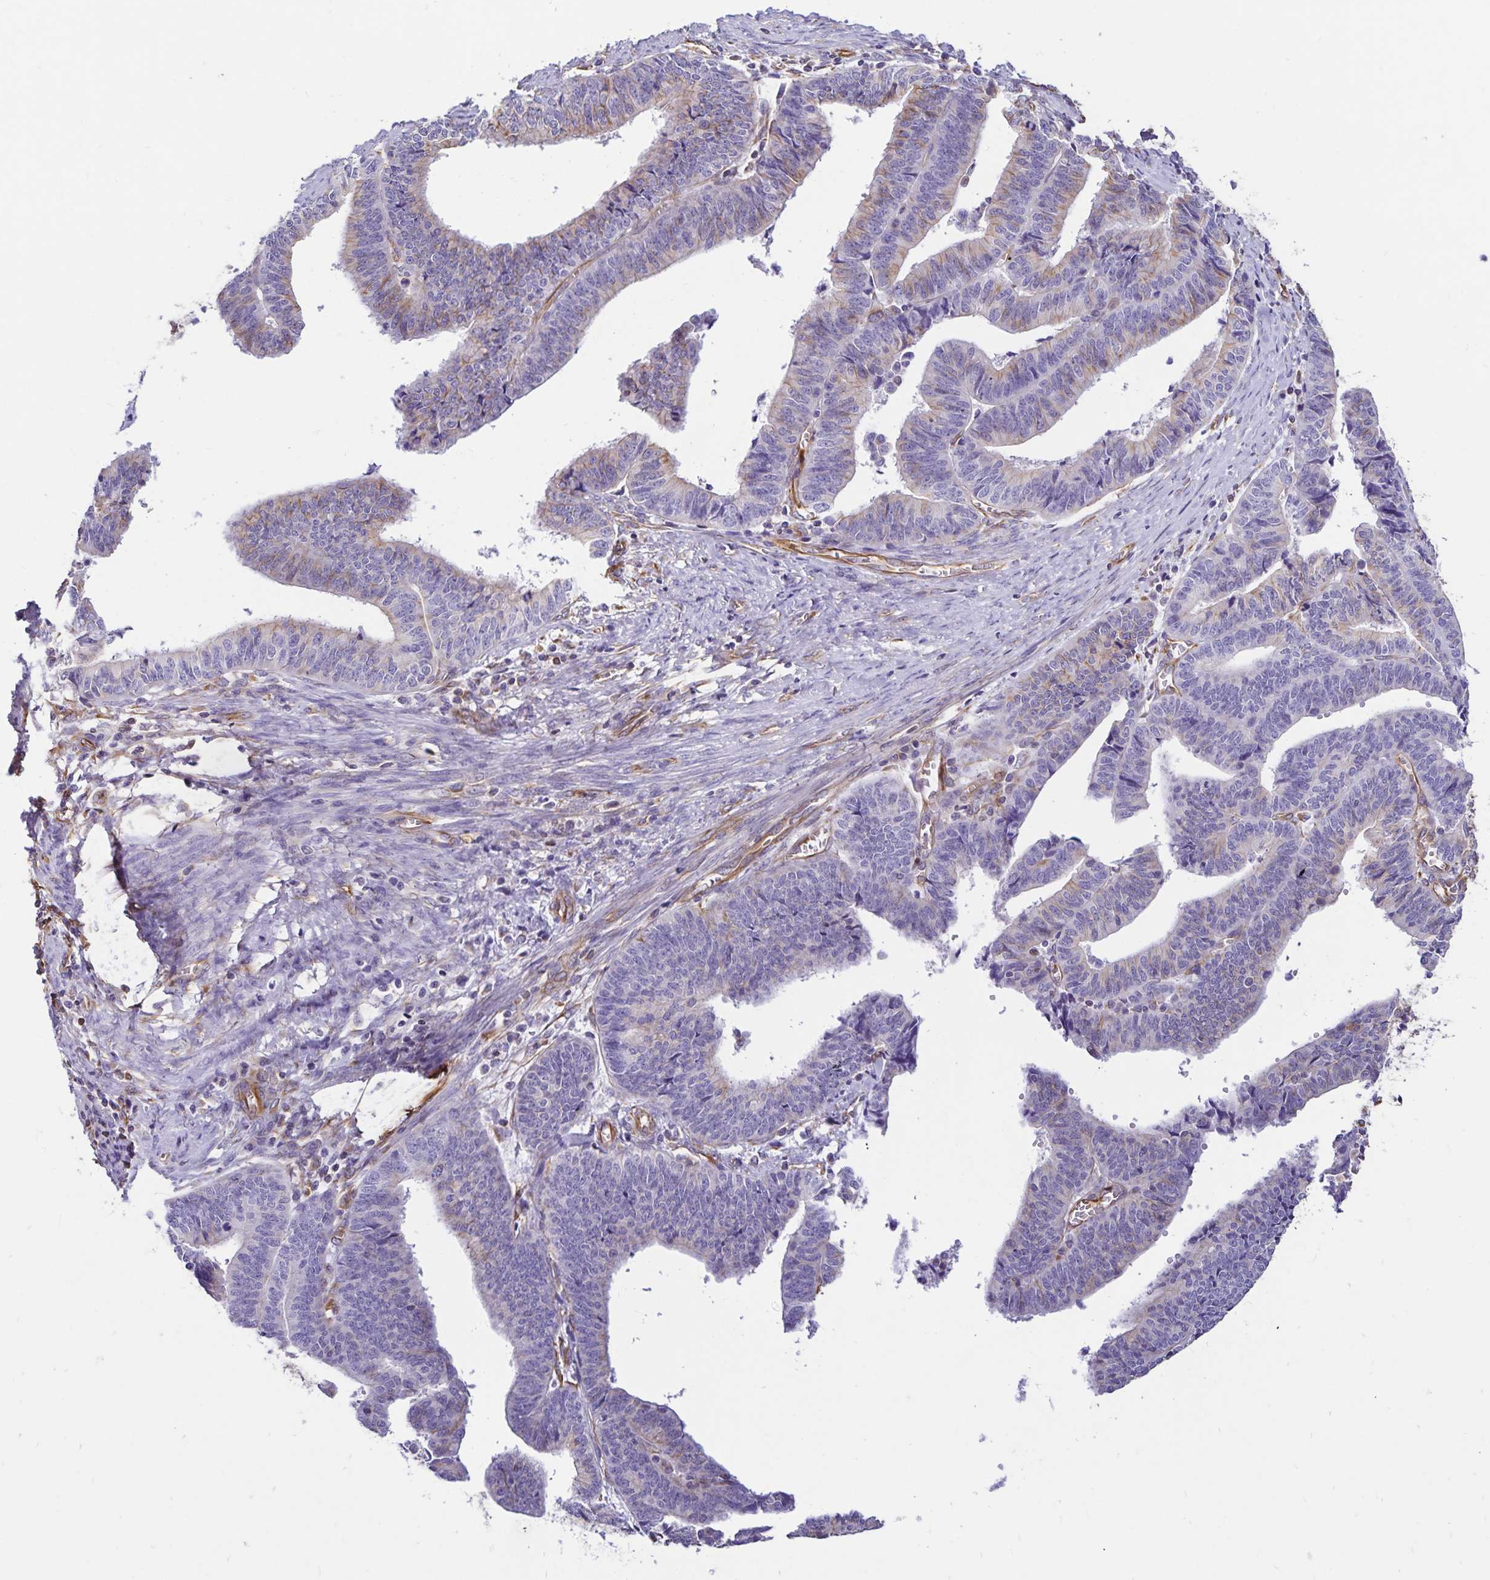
{"staining": {"intensity": "weak", "quantity": "<25%", "location": "cytoplasmic/membranous"}, "tissue": "endometrial cancer", "cell_type": "Tumor cells", "image_type": "cancer", "snomed": [{"axis": "morphology", "description": "Adenocarcinoma, NOS"}, {"axis": "topography", "description": "Endometrium"}], "caption": "A high-resolution micrograph shows immunohistochemistry (IHC) staining of endometrial adenocarcinoma, which shows no significant staining in tumor cells. The staining was performed using DAB to visualize the protein expression in brown, while the nuclei were stained in blue with hematoxylin (Magnification: 20x).", "gene": "TRPV6", "patient": {"sex": "female", "age": 65}}